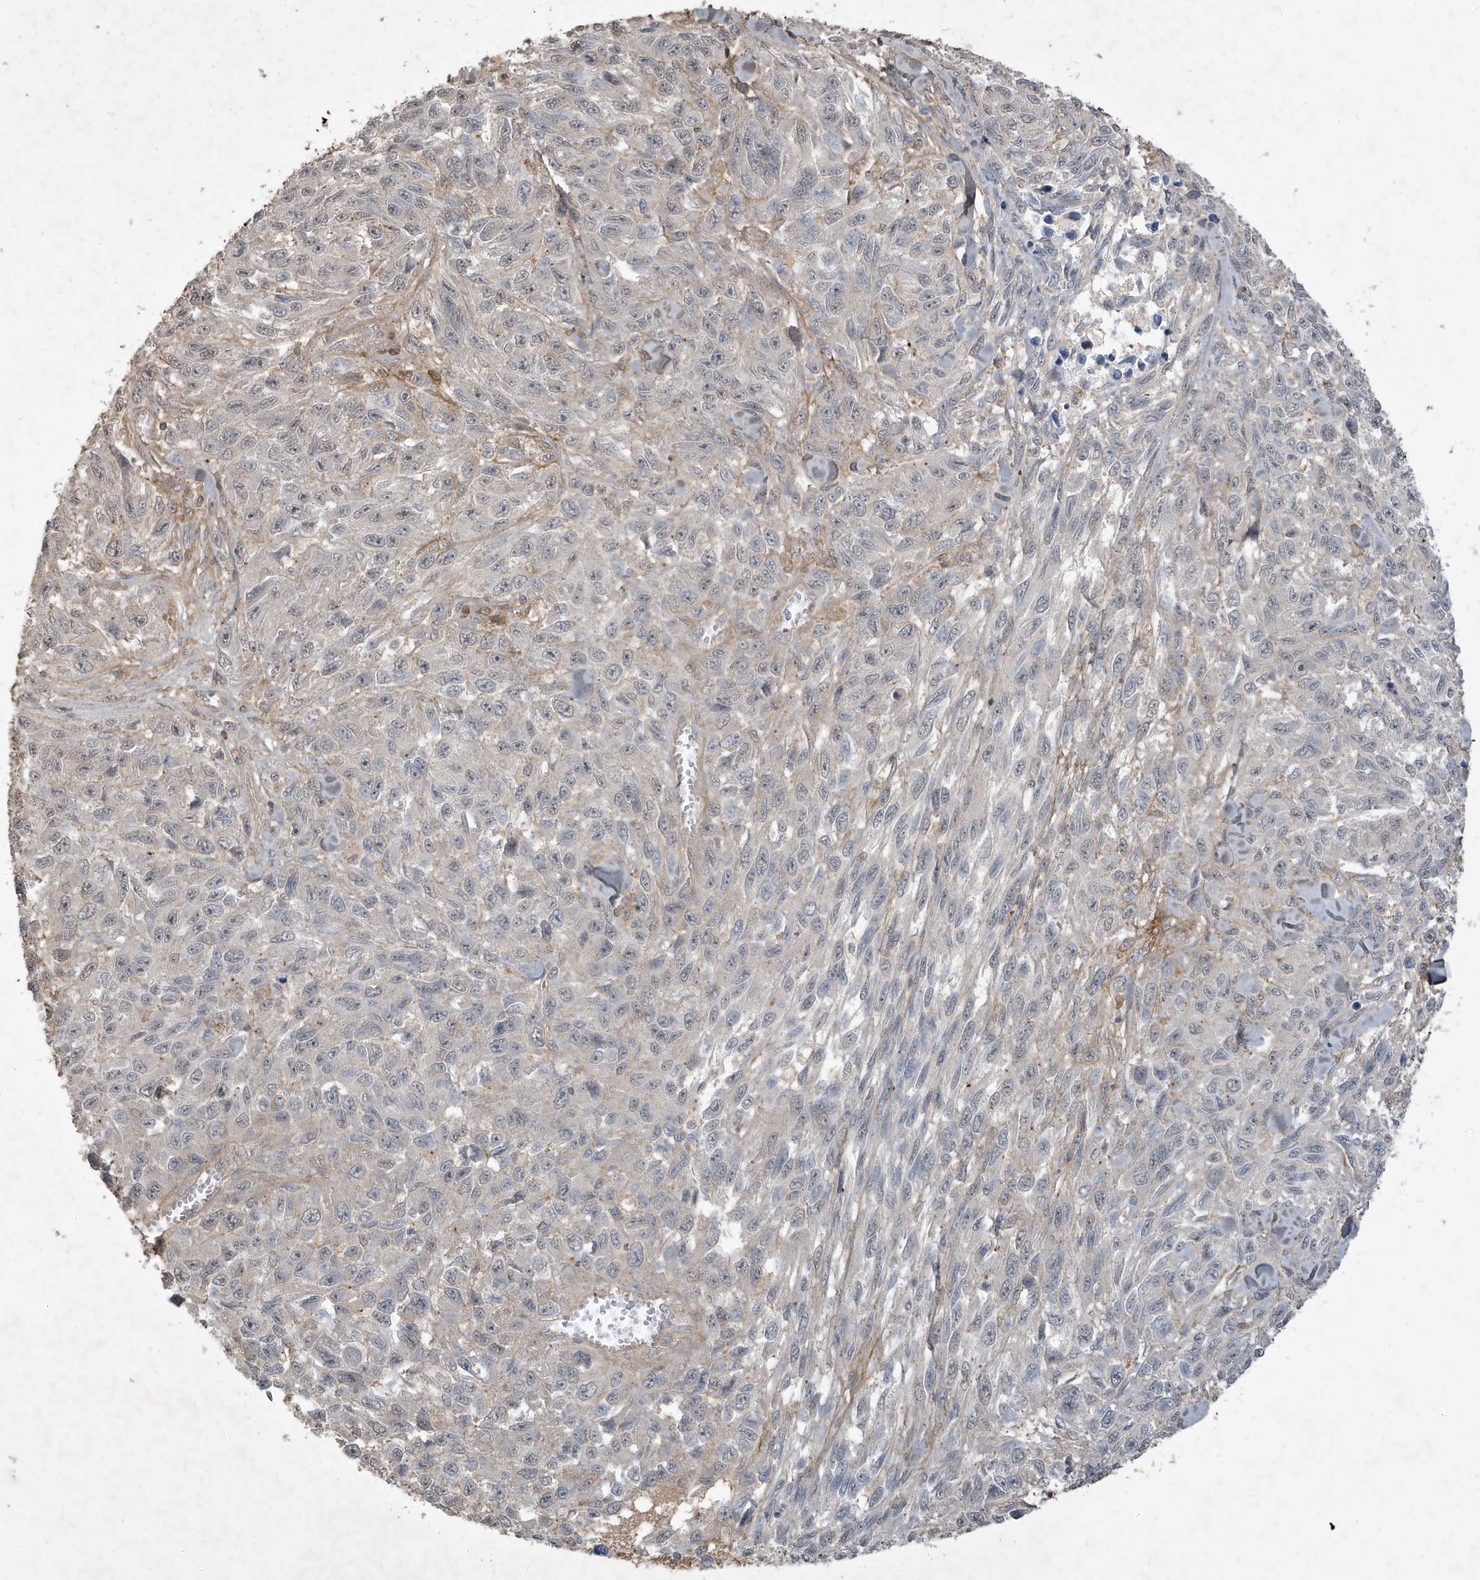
{"staining": {"intensity": "negative", "quantity": "none", "location": "none"}, "tissue": "melanoma", "cell_type": "Tumor cells", "image_type": "cancer", "snomed": [{"axis": "morphology", "description": "Malignant melanoma, NOS"}, {"axis": "topography", "description": "Skin"}], "caption": "The immunohistochemistry photomicrograph has no significant positivity in tumor cells of melanoma tissue. (Immunohistochemistry (ihc), brightfield microscopy, high magnification).", "gene": "PRRT3", "patient": {"sex": "female", "age": 96}}